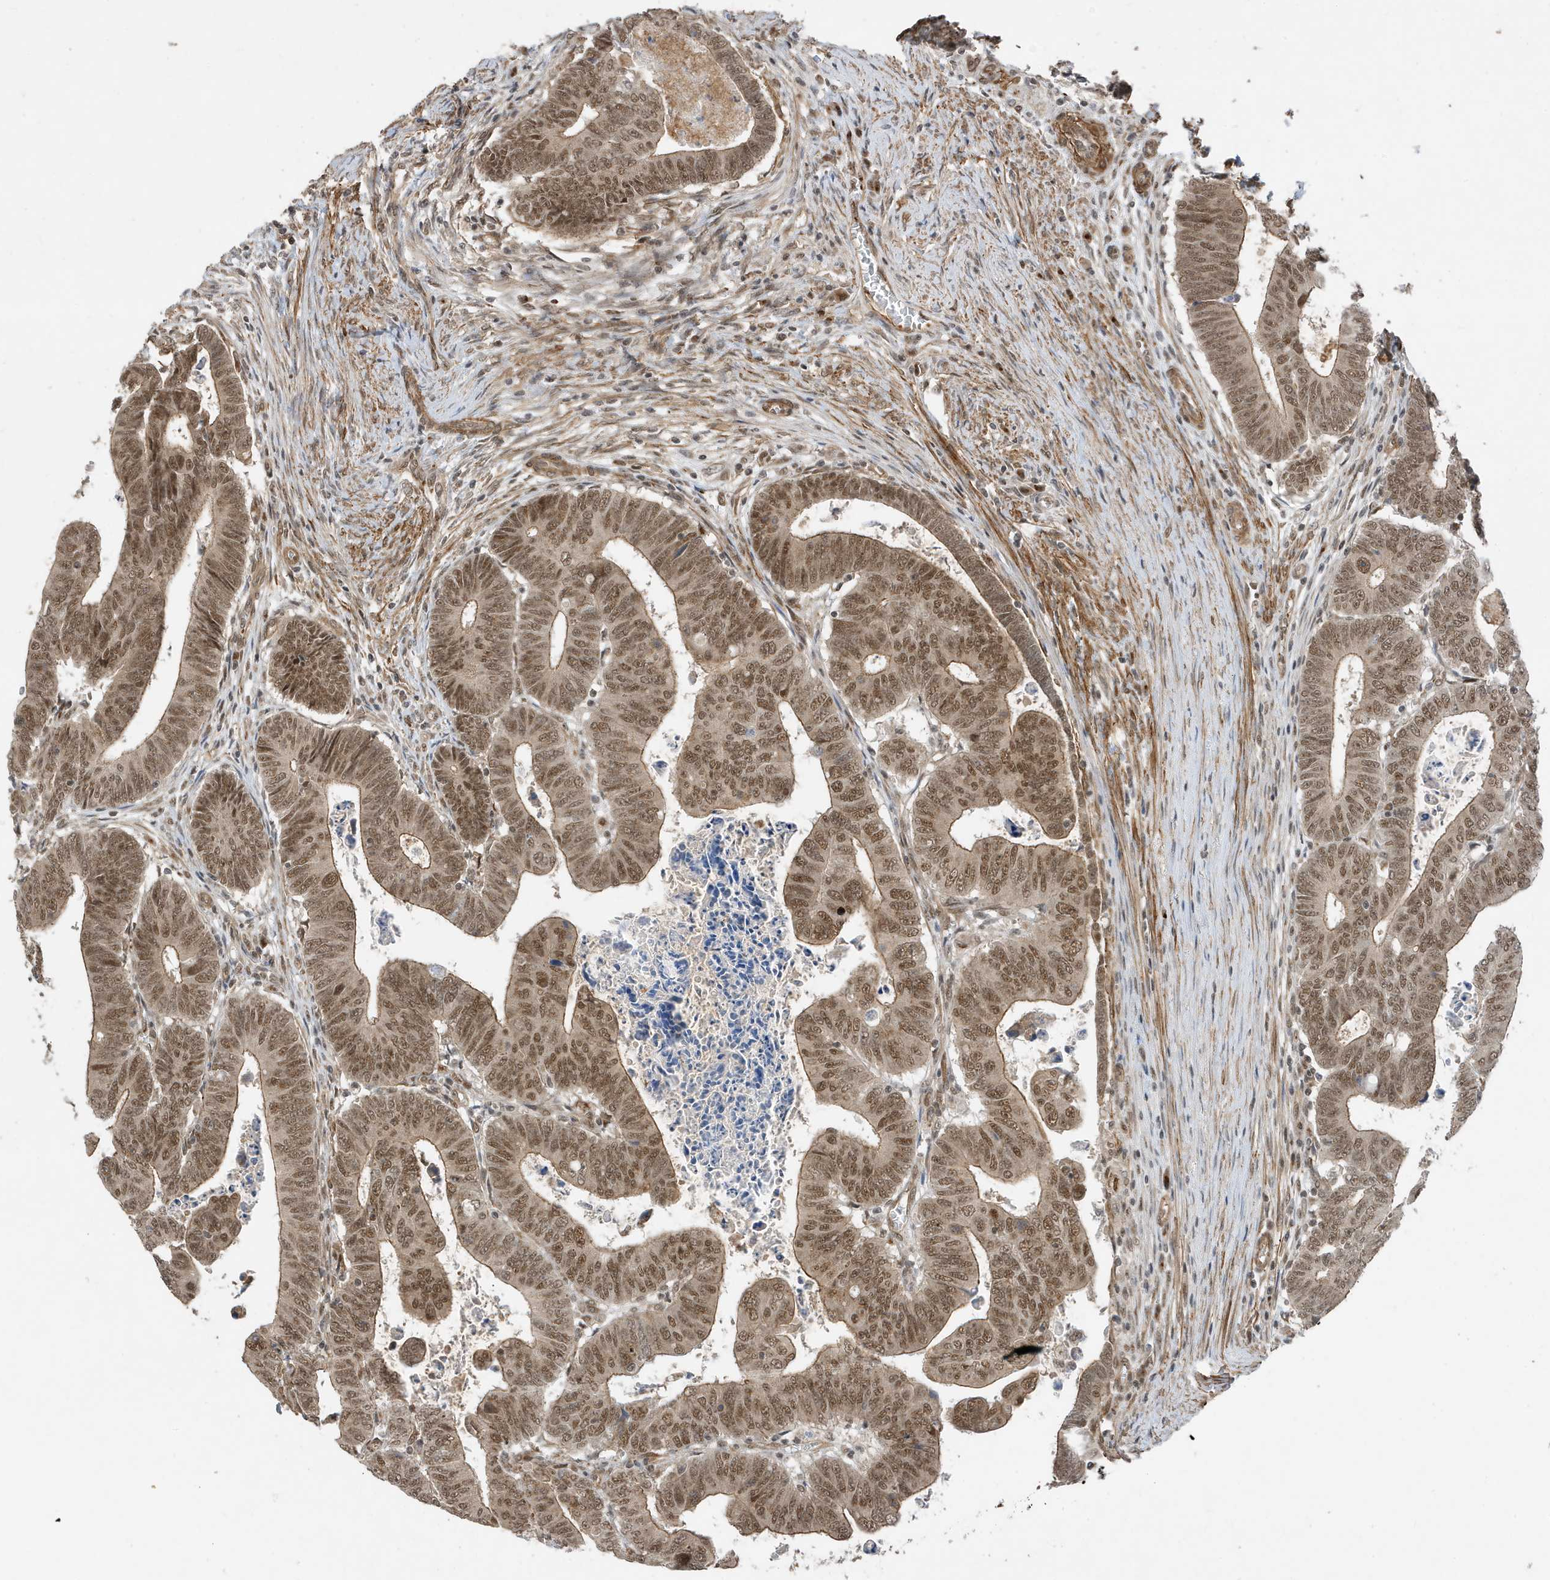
{"staining": {"intensity": "moderate", "quantity": ">75%", "location": "cytoplasmic/membranous,nuclear"}, "tissue": "colorectal cancer", "cell_type": "Tumor cells", "image_type": "cancer", "snomed": [{"axis": "morphology", "description": "Normal tissue, NOS"}, {"axis": "morphology", "description": "Adenocarcinoma, NOS"}, {"axis": "topography", "description": "Rectum"}], "caption": "A brown stain highlights moderate cytoplasmic/membranous and nuclear expression of a protein in human adenocarcinoma (colorectal) tumor cells.", "gene": "MAST3", "patient": {"sex": "female", "age": 65}}